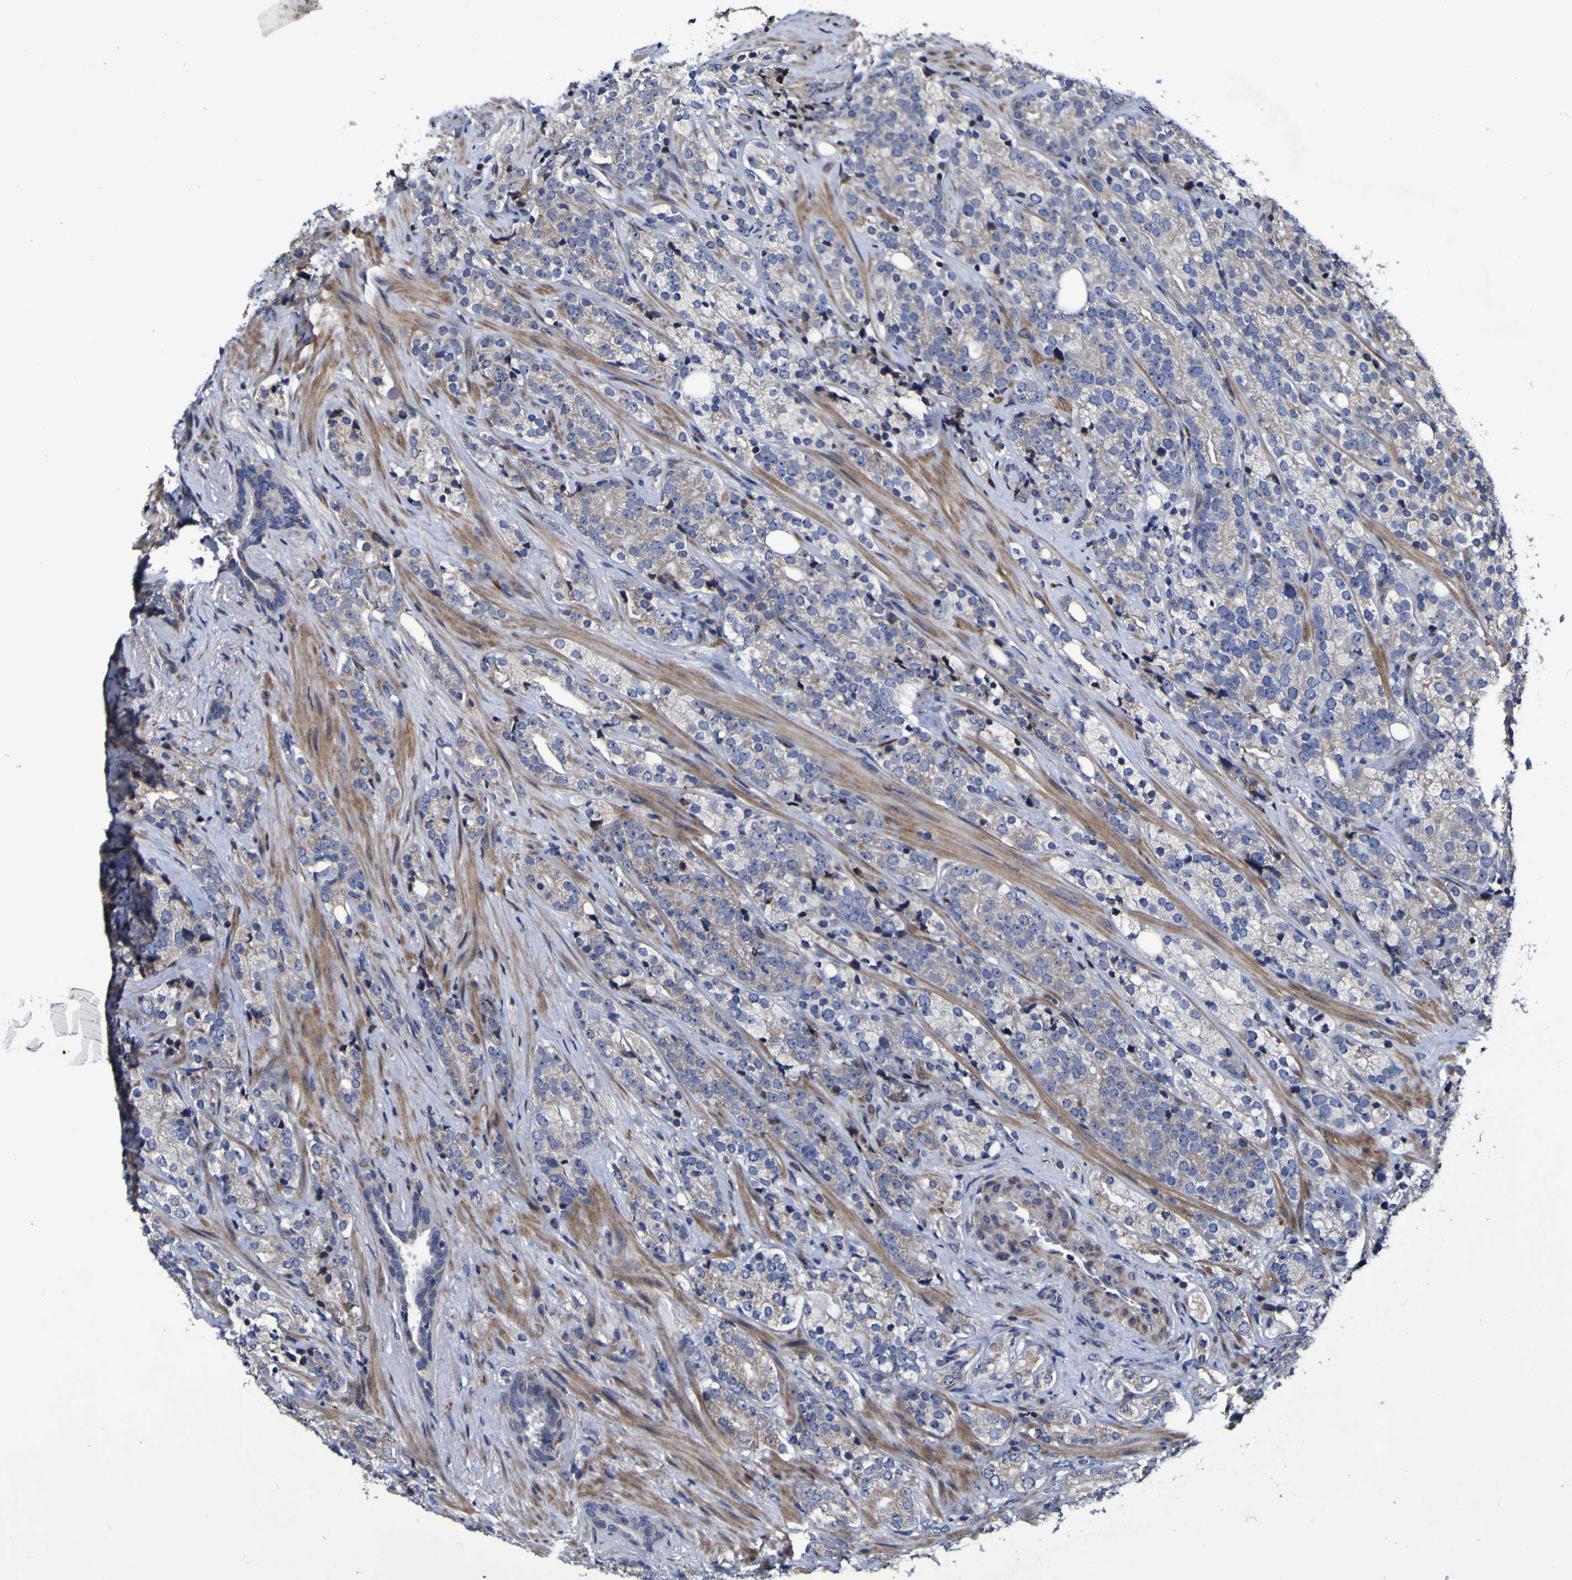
{"staining": {"intensity": "weak", "quantity": "25%-75%", "location": "cytoplasmic/membranous"}, "tissue": "prostate cancer", "cell_type": "Tumor cells", "image_type": "cancer", "snomed": [{"axis": "morphology", "description": "Adenocarcinoma, High grade"}, {"axis": "topography", "description": "Prostate"}], "caption": "Human high-grade adenocarcinoma (prostate) stained for a protein (brown) exhibits weak cytoplasmic/membranous positive expression in about 25%-75% of tumor cells.", "gene": "P3H1", "patient": {"sex": "male", "age": 71}}